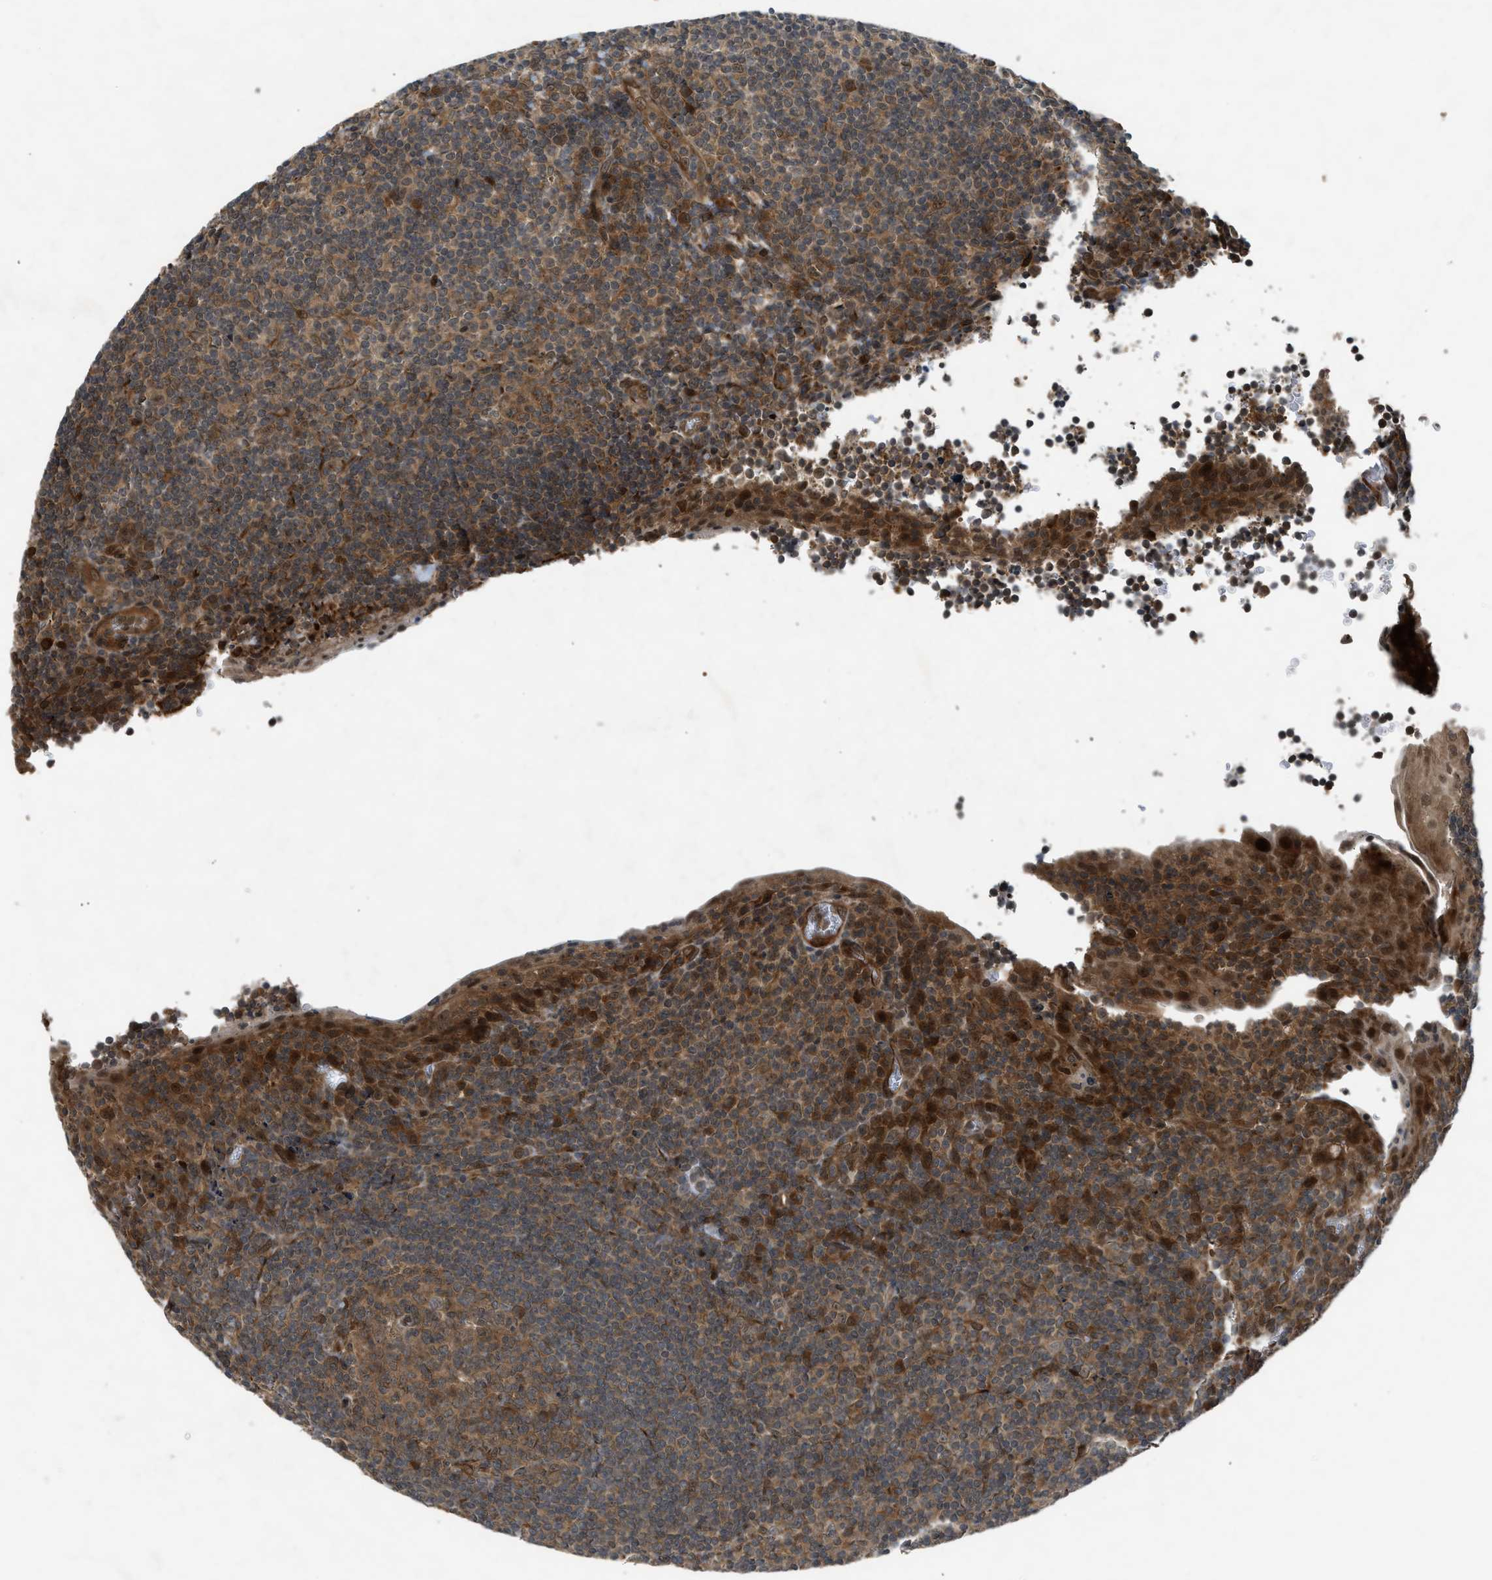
{"staining": {"intensity": "moderate", "quantity": ">75%", "location": "cytoplasmic/membranous"}, "tissue": "tonsil", "cell_type": "Germinal center cells", "image_type": "normal", "snomed": [{"axis": "morphology", "description": "Normal tissue, NOS"}, {"axis": "topography", "description": "Tonsil"}], "caption": "A medium amount of moderate cytoplasmic/membranous positivity is present in about >75% of germinal center cells in unremarkable tonsil. (DAB = brown stain, brightfield microscopy at high magnification).", "gene": "TXNL1", "patient": {"sex": "male", "age": 37}}